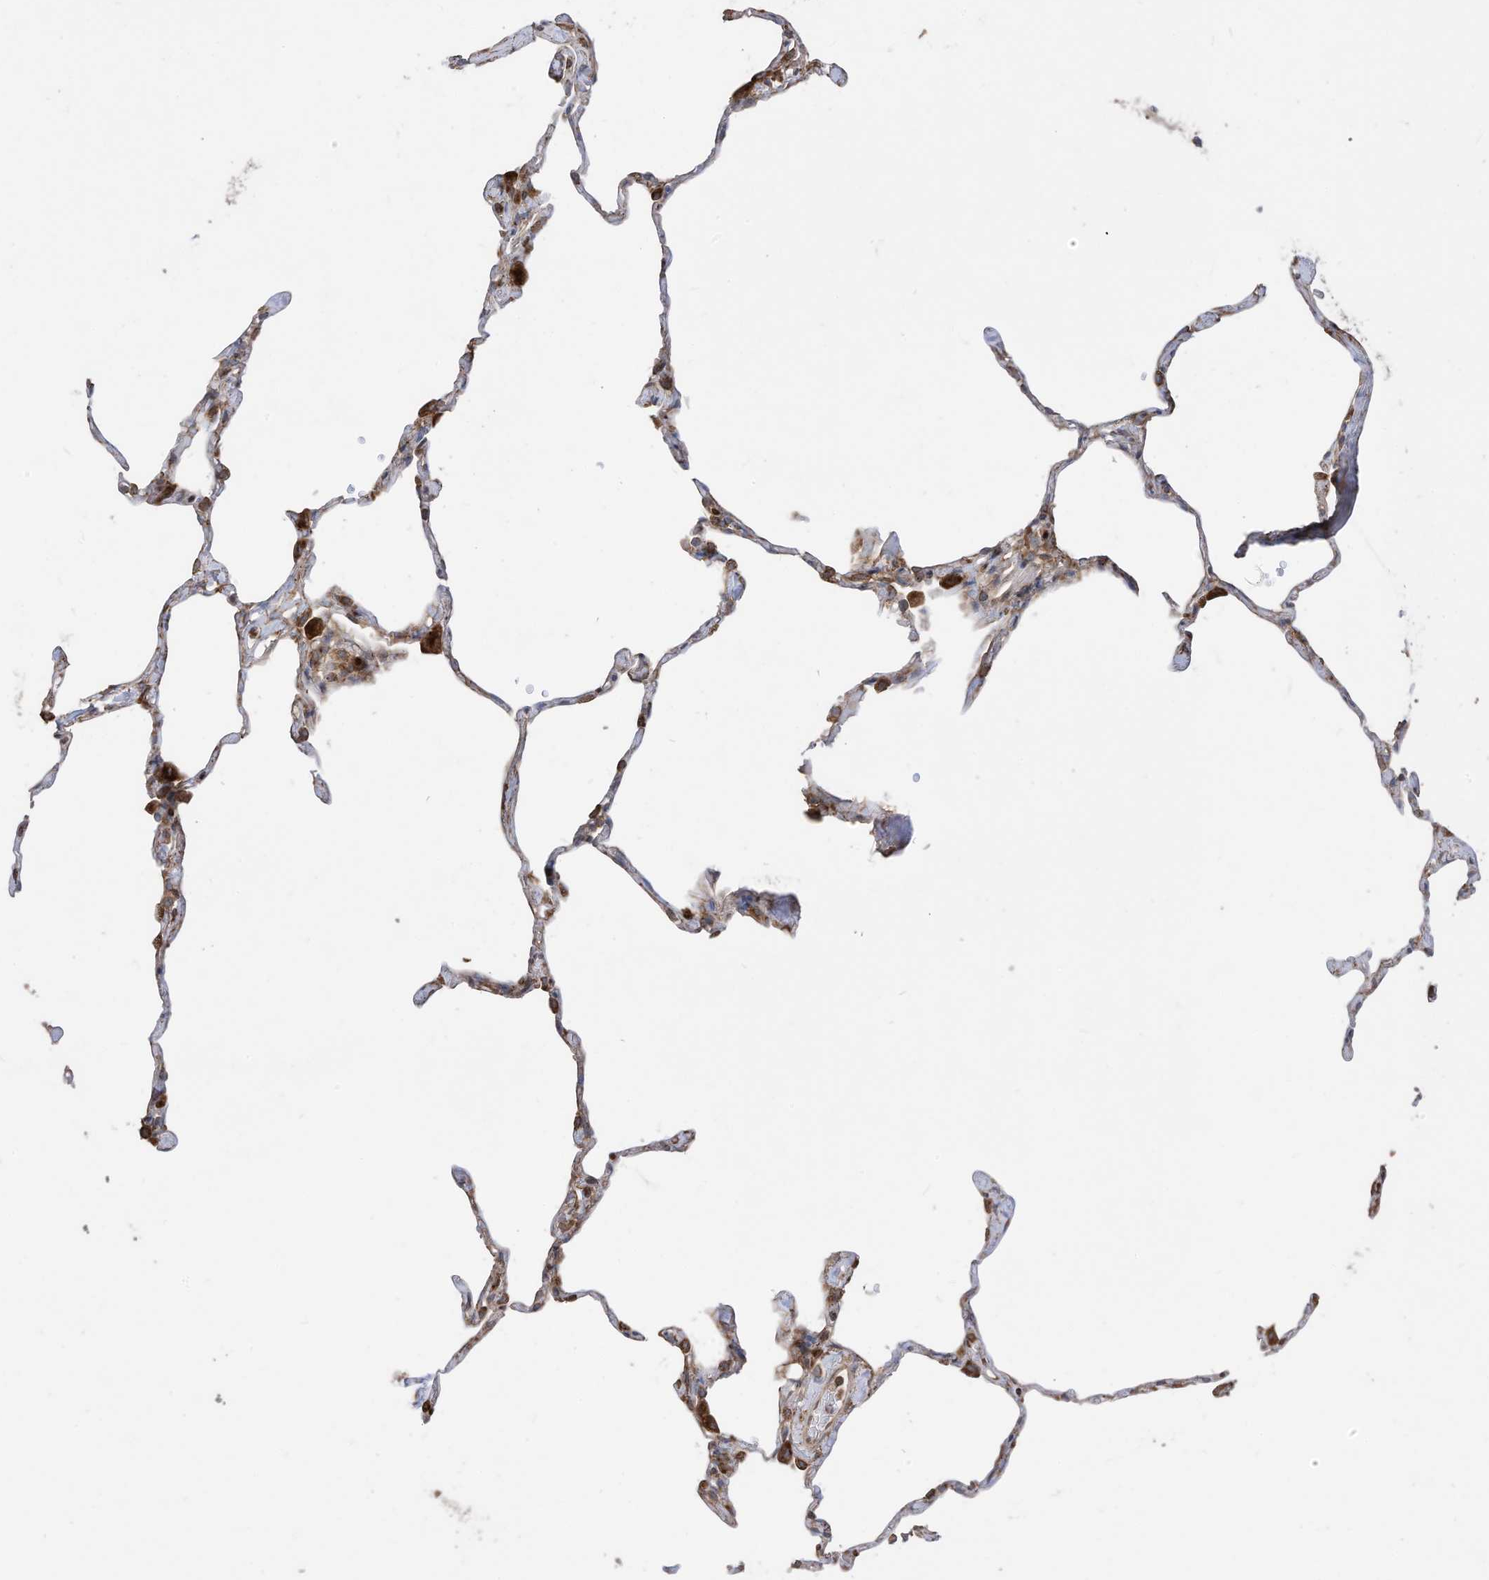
{"staining": {"intensity": "moderate", "quantity": ">75%", "location": "cytoplasmic/membranous"}, "tissue": "lung", "cell_type": "Alveolar cells", "image_type": "normal", "snomed": [{"axis": "morphology", "description": "Normal tissue, NOS"}, {"axis": "topography", "description": "Lung"}], "caption": "Moderate cytoplasmic/membranous positivity for a protein is identified in approximately >75% of alveolar cells of benign lung using immunohistochemistry.", "gene": "TRNAU1AP", "patient": {"sex": "male", "age": 65}}